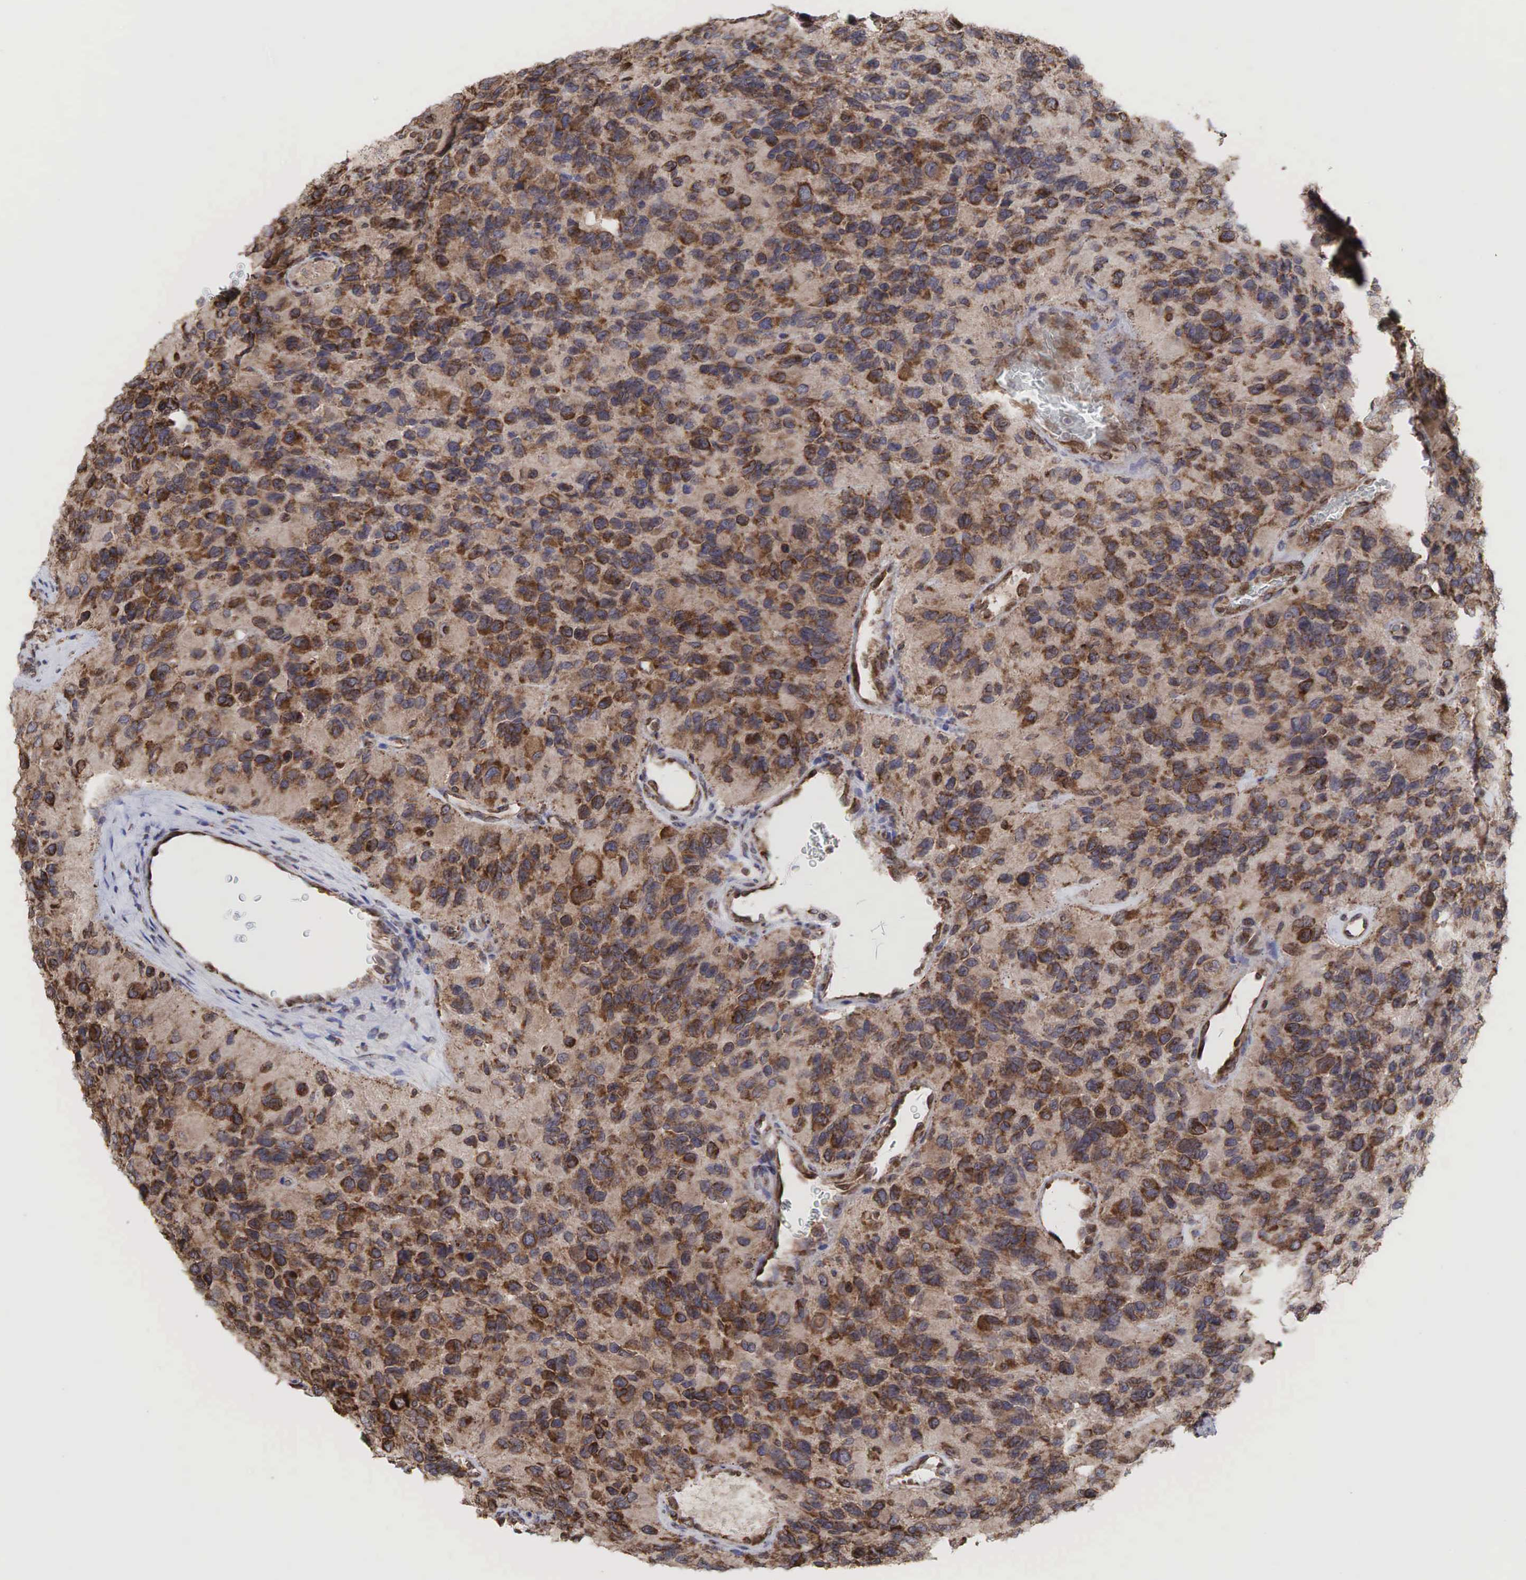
{"staining": {"intensity": "moderate", "quantity": "25%-75%", "location": "cytoplasmic/membranous"}, "tissue": "glioma", "cell_type": "Tumor cells", "image_type": "cancer", "snomed": [{"axis": "morphology", "description": "Glioma, malignant, High grade"}, {"axis": "topography", "description": "Brain"}], "caption": "Immunohistochemistry (IHC) micrograph of human malignant high-grade glioma stained for a protein (brown), which reveals medium levels of moderate cytoplasmic/membranous positivity in about 25%-75% of tumor cells.", "gene": "PABPC5", "patient": {"sex": "male", "age": 77}}